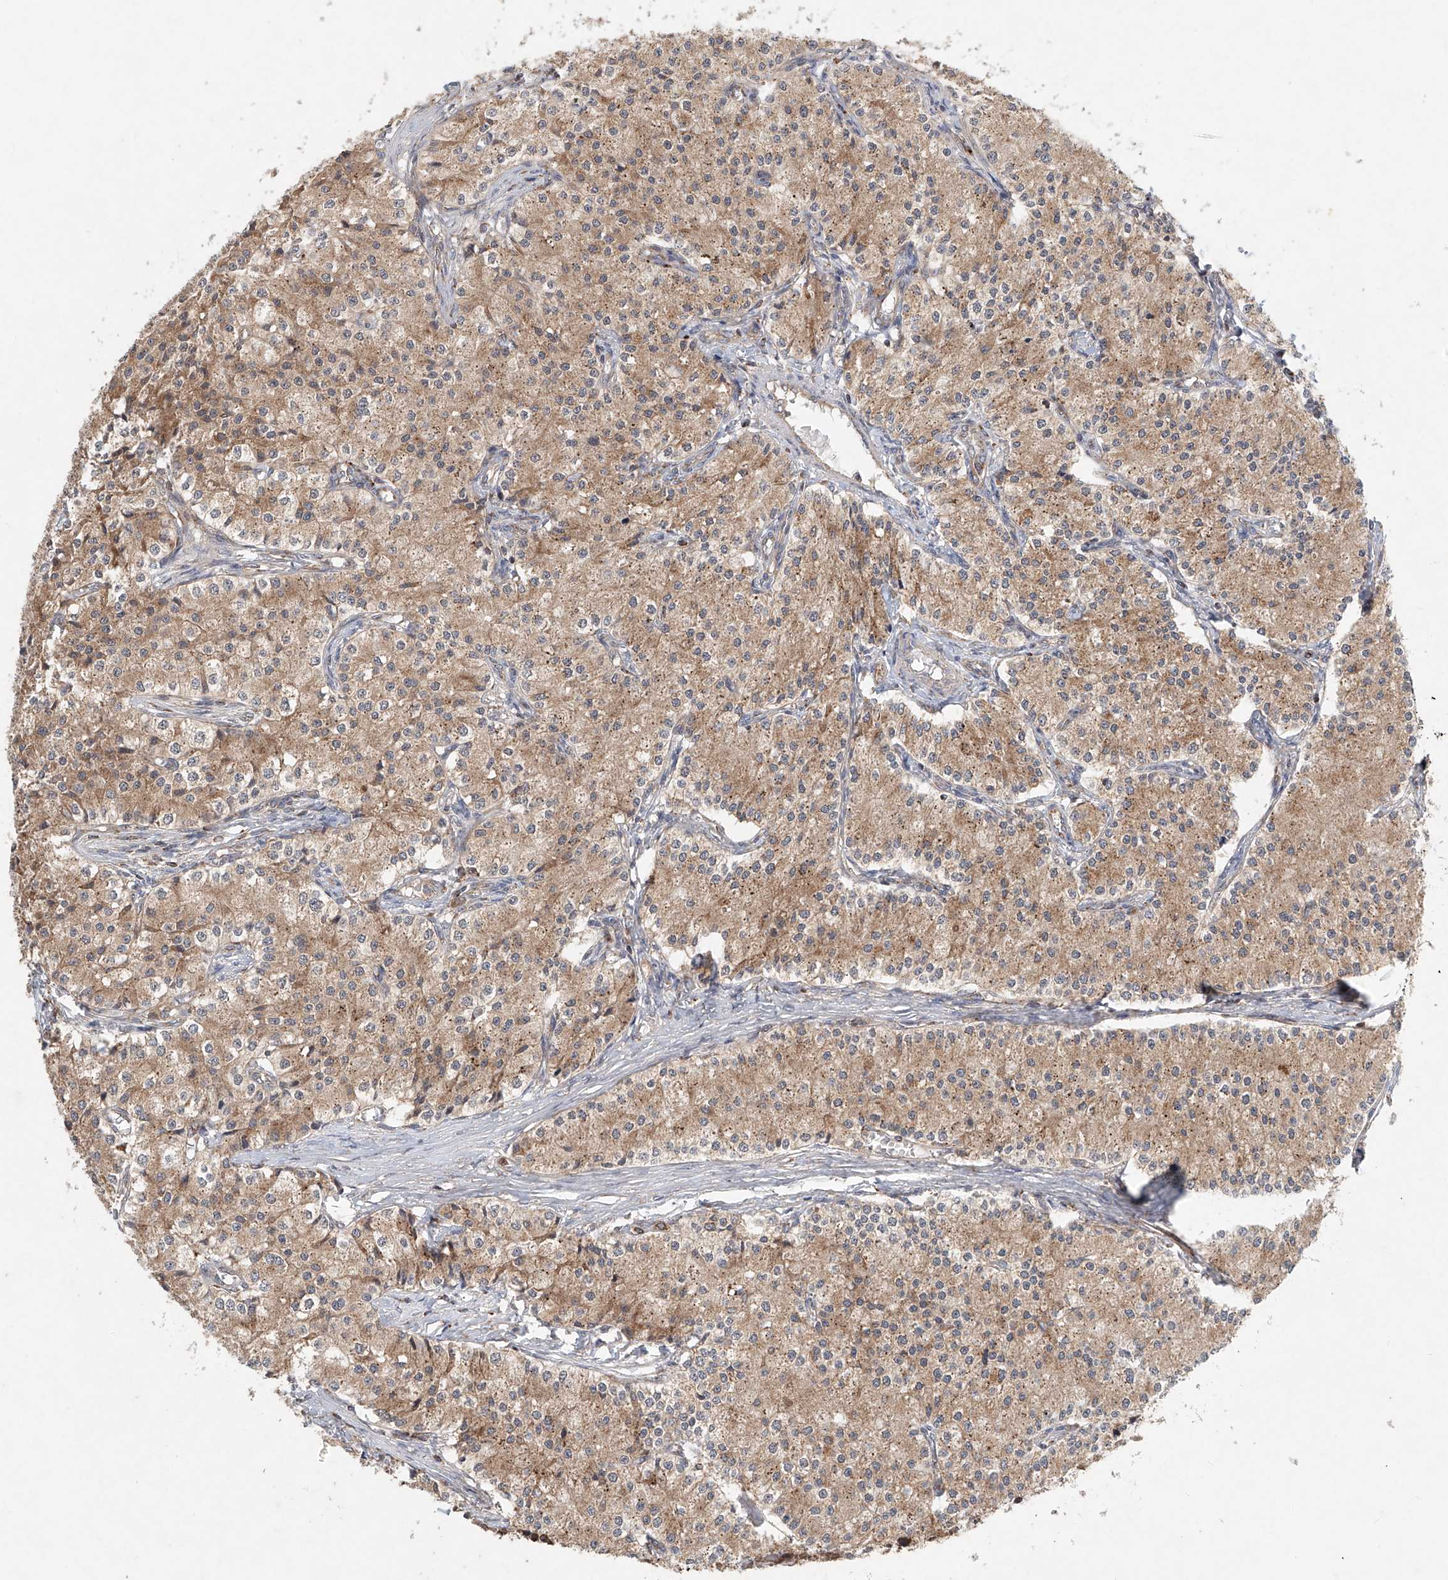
{"staining": {"intensity": "weak", "quantity": ">75%", "location": "cytoplasmic/membranous"}, "tissue": "carcinoid", "cell_type": "Tumor cells", "image_type": "cancer", "snomed": [{"axis": "morphology", "description": "Carcinoid, malignant, NOS"}, {"axis": "topography", "description": "Colon"}], "caption": "Approximately >75% of tumor cells in carcinoid (malignant) exhibit weak cytoplasmic/membranous protein staining as visualized by brown immunohistochemical staining.", "gene": "DCAF11", "patient": {"sex": "female", "age": 52}}